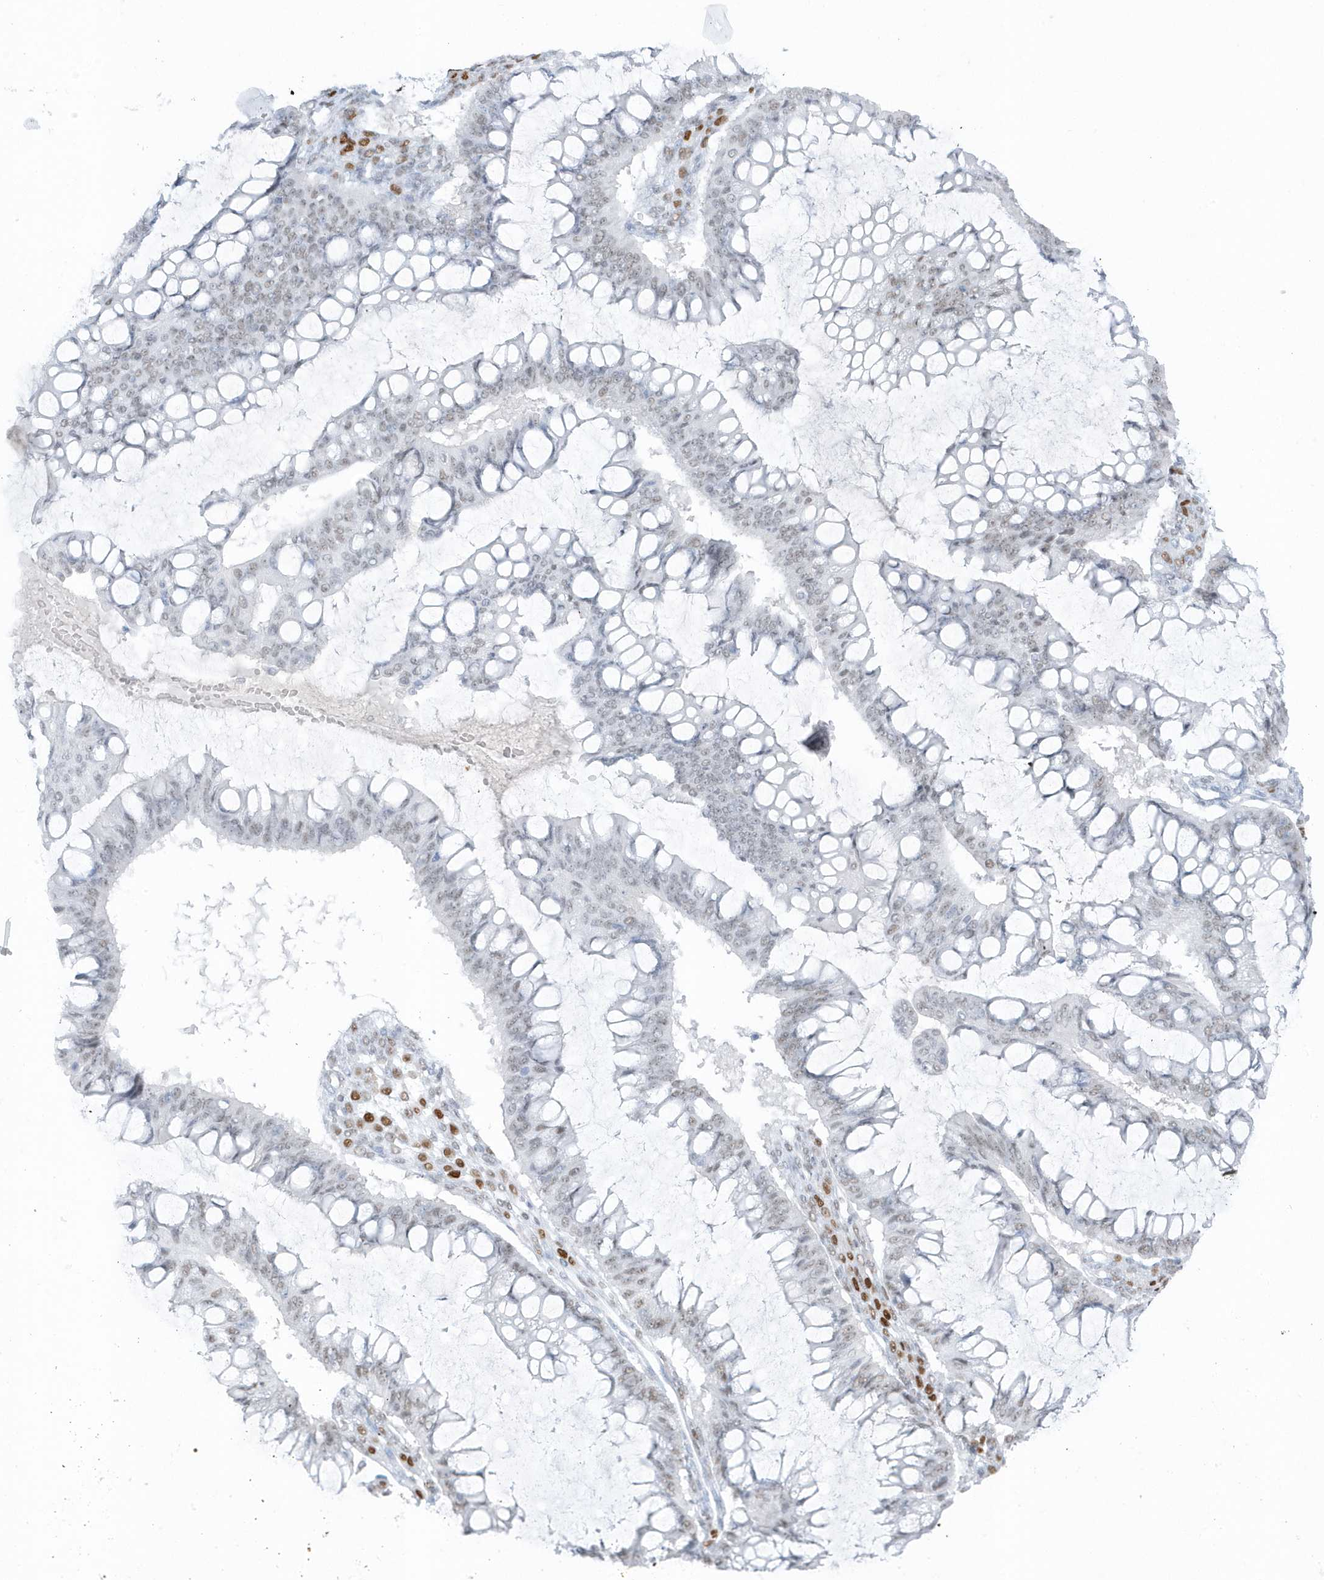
{"staining": {"intensity": "weak", "quantity": "25%-75%", "location": "nuclear"}, "tissue": "ovarian cancer", "cell_type": "Tumor cells", "image_type": "cancer", "snomed": [{"axis": "morphology", "description": "Cystadenocarcinoma, mucinous, NOS"}, {"axis": "topography", "description": "Ovary"}], "caption": "A brown stain labels weak nuclear positivity of a protein in human mucinous cystadenocarcinoma (ovarian) tumor cells. Ihc stains the protein in brown and the nuclei are stained blue.", "gene": "SMIM34", "patient": {"sex": "female", "age": 73}}